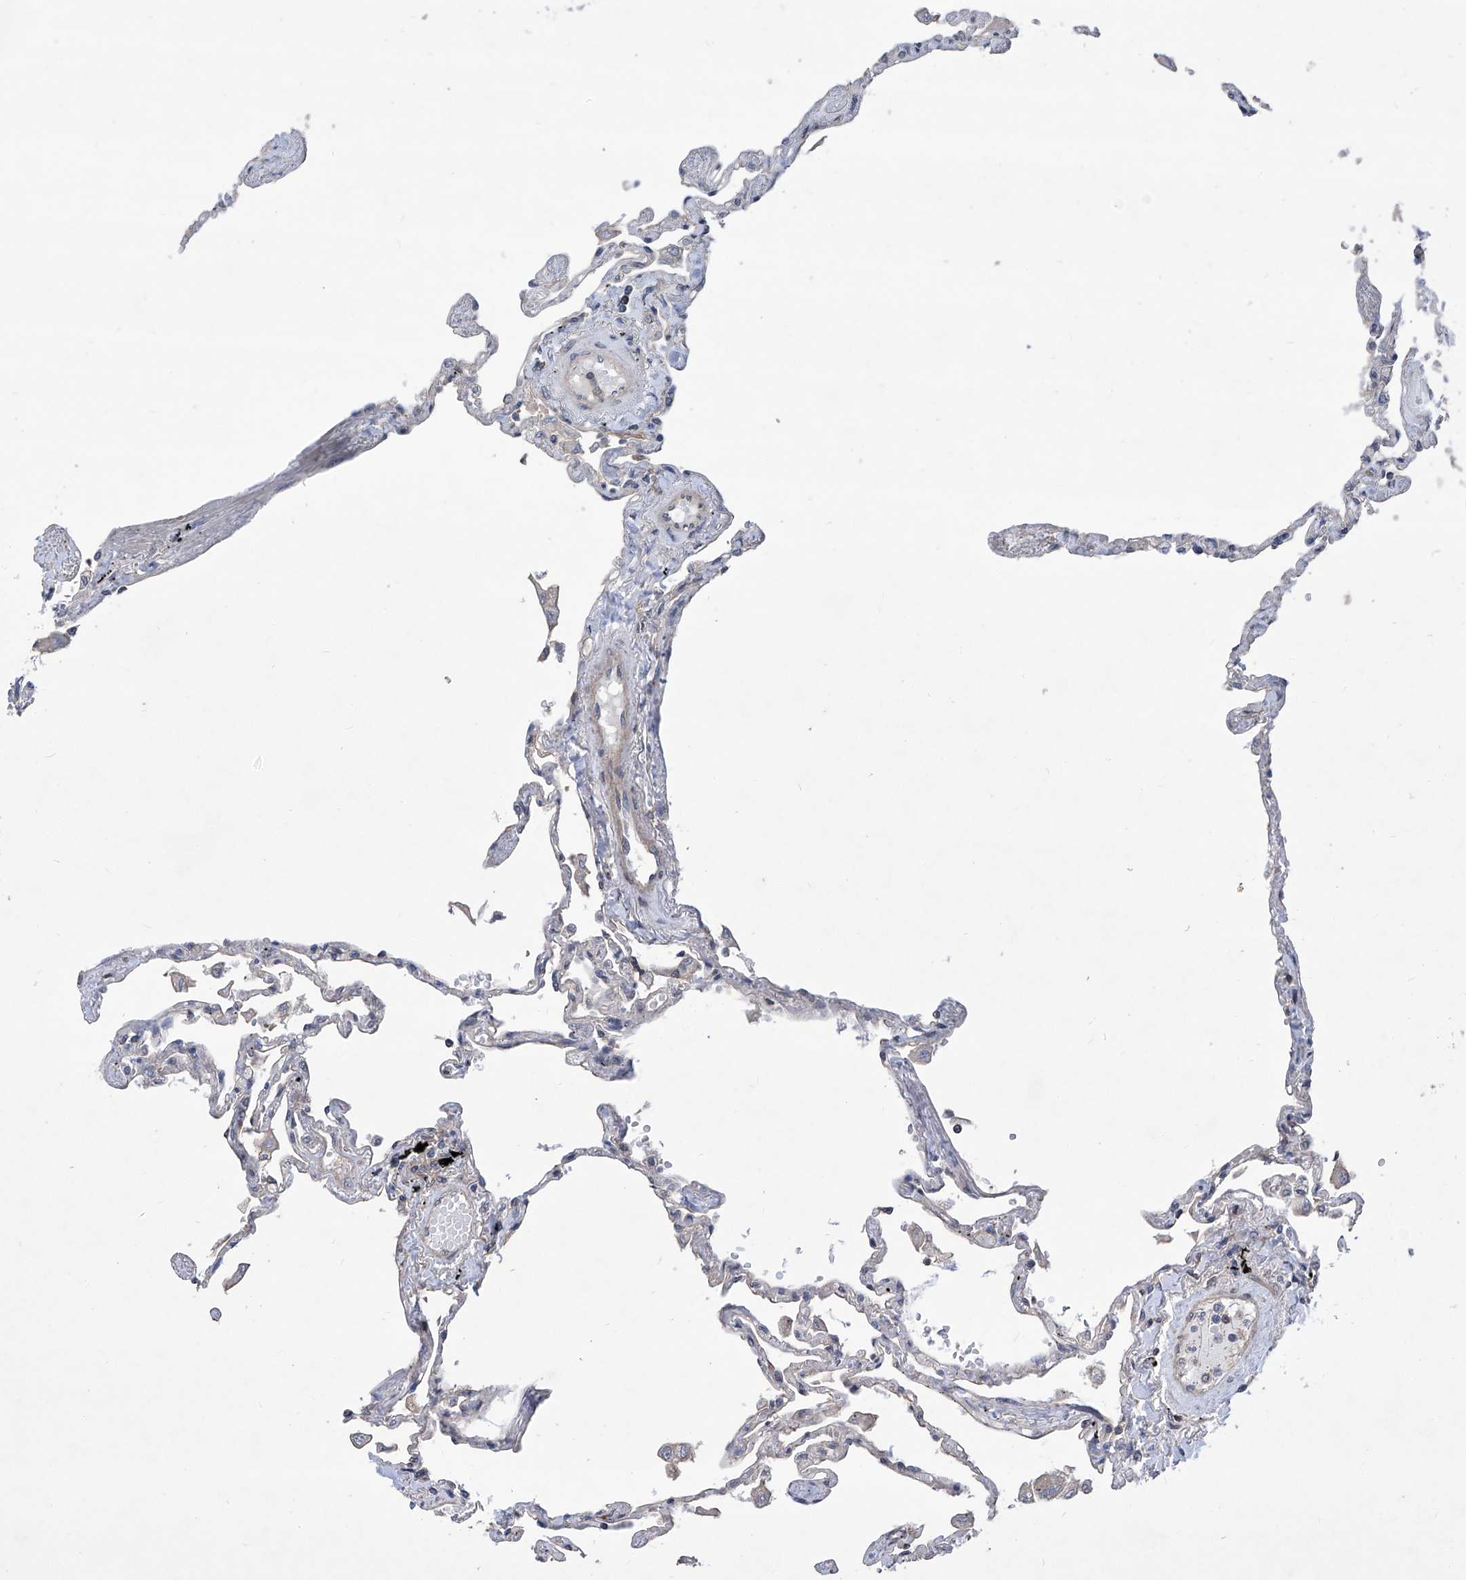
{"staining": {"intensity": "negative", "quantity": "none", "location": "none"}, "tissue": "lung", "cell_type": "Alveolar cells", "image_type": "normal", "snomed": [{"axis": "morphology", "description": "Normal tissue, NOS"}, {"axis": "topography", "description": "Lung"}], "caption": "Normal lung was stained to show a protein in brown. There is no significant staining in alveolar cells. (DAB IHC, high magnification).", "gene": "KIFC2", "patient": {"sex": "female", "age": 67}}